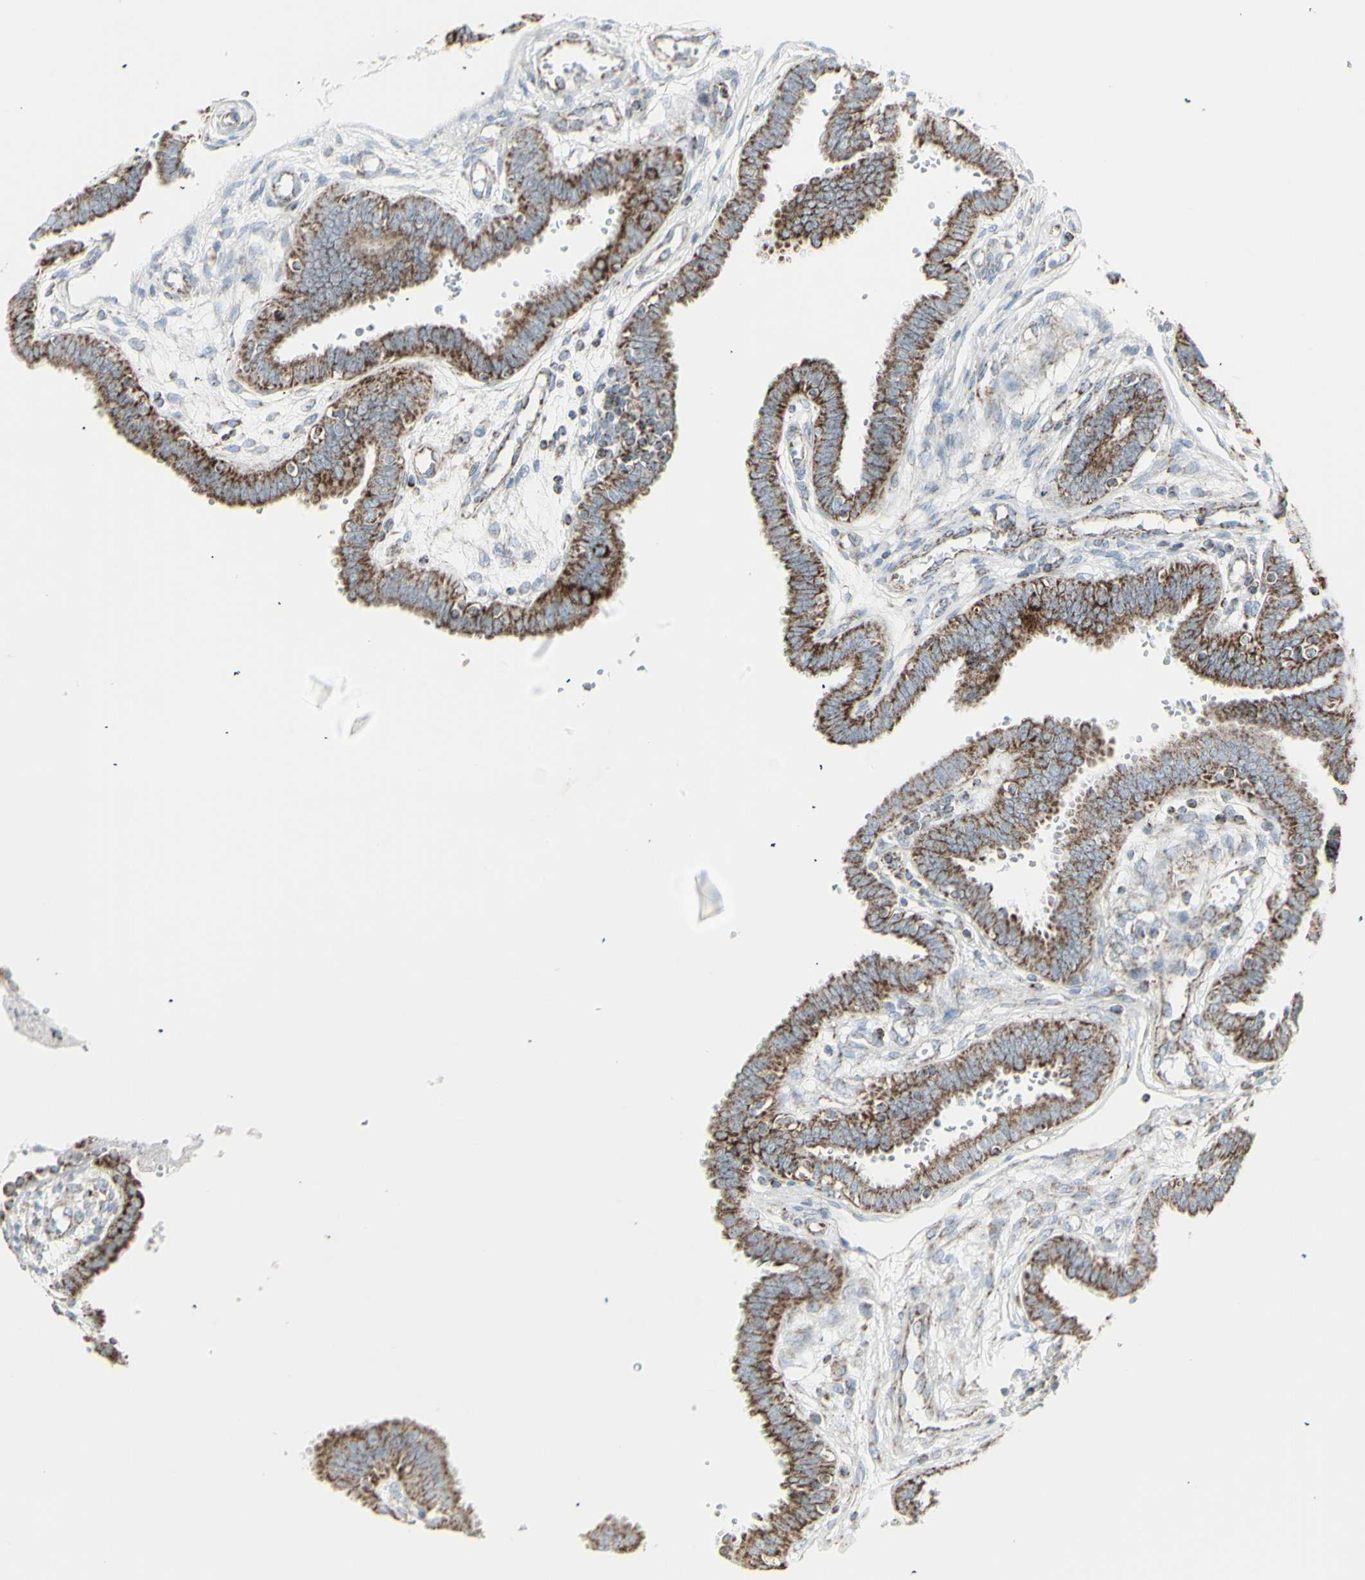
{"staining": {"intensity": "strong", "quantity": ">75%", "location": "cytoplasmic/membranous"}, "tissue": "fallopian tube", "cell_type": "Glandular cells", "image_type": "normal", "snomed": [{"axis": "morphology", "description": "Normal tissue, NOS"}, {"axis": "topography", "description": "Fallopian tube"}], "caption": "High-power microscopy captured an IHC histopathology image of unremarkable fallopian tube, revealing strong cytoplasmic/membranous staining in about >75% of glandular cells.", "gene": "PLGRKT", "patient": {"sex": "female", "age": 32}}